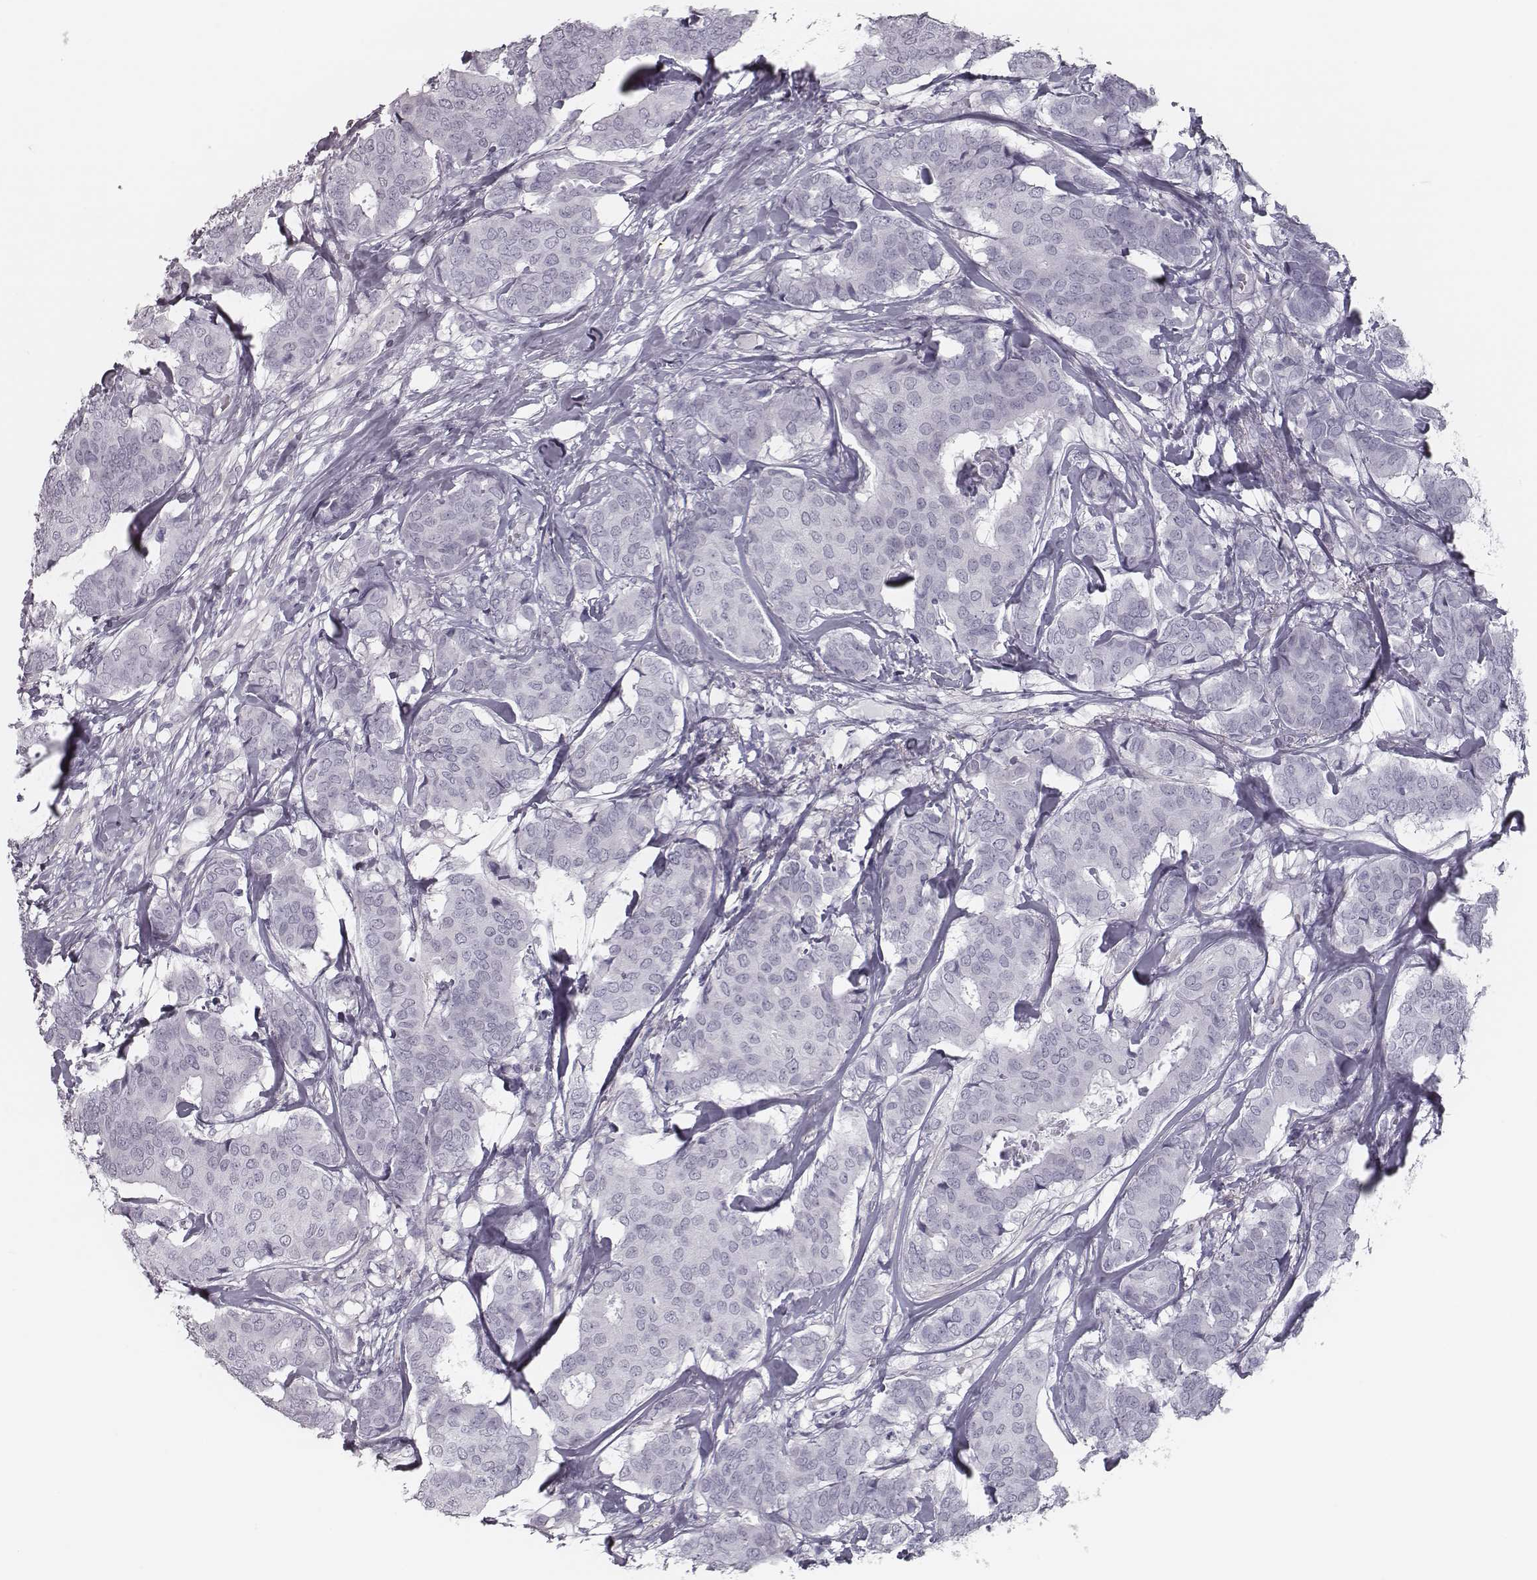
{"staining": {"intensity": "negative", "quantity": "none", "location": "none"}, "tissue": "breast cancer", "cell_type": "Tumor cells", "image_type": "cancer", "snomed": [{"axis": "morphology", "description": "Duct carcinoma"}, {"axis": "topography", "description": "Breast"}], "caption": "There is no significant staining in tumor cells of breast cancer.", "gene": "SEPTIN14", "patient": {"sex": "female", "age": 75}}